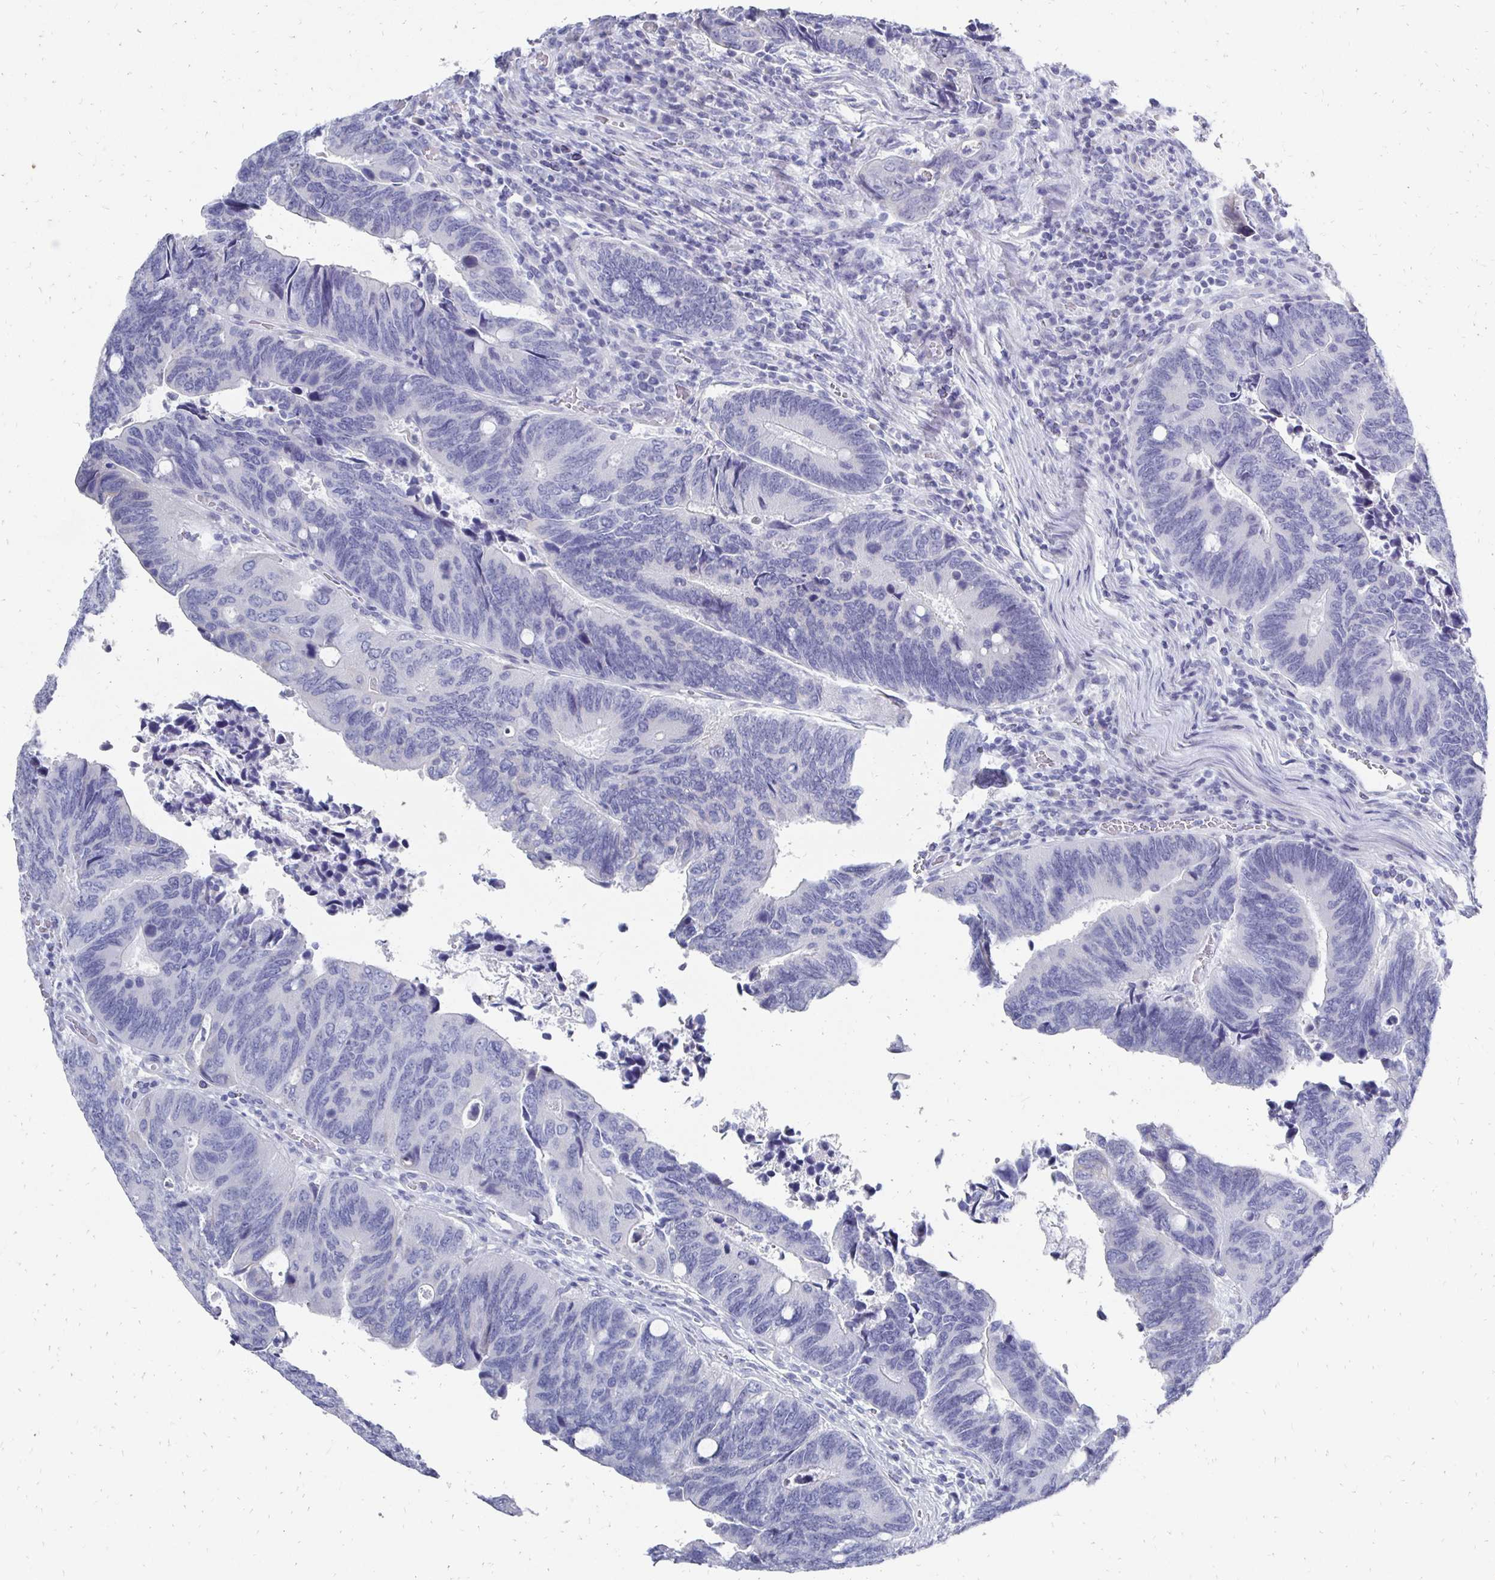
{"staining": {"intensity": "negative", "quantity": "none", "location": "none"}, "tissue": "colorectal cancer", "cell_type": "Tumor cells", "image_type": "cancer", "snomed": [{"axis": "morphology", "description": "Adenocarcinoma, NOS"}, {"axis": "topography", "description": "Colon"}], "caption": "High power microscopy image of an immunohistochemistry image of colorectal cancer, revealing no significant staining in tumor cells.", "gene": "SYCP3", "patient": {"sex": "male", "age": 87}}